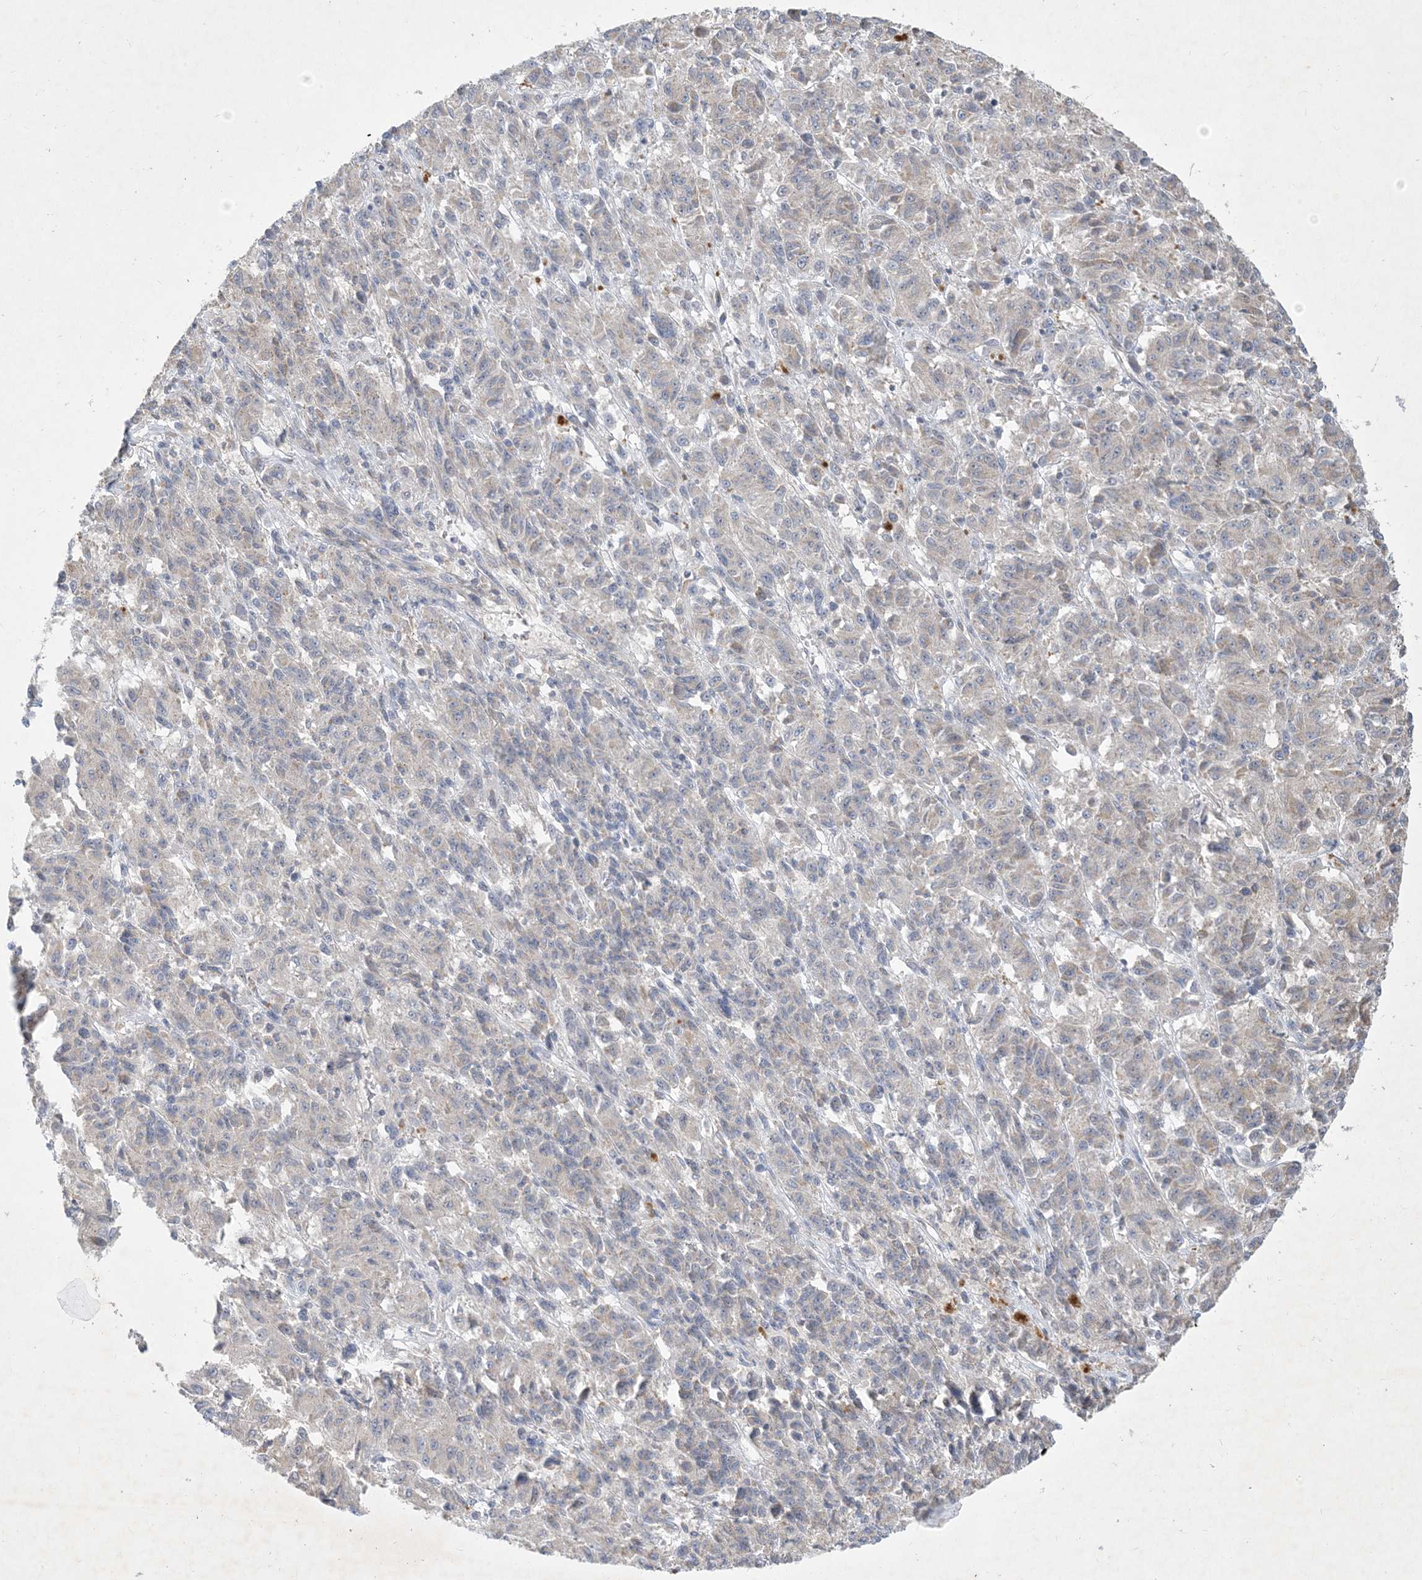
{"staining": {"intensity": "negative", "quantity": "none", "location": "none"}, "tissue": "melanoma", "cell_type": "Tumor cells", "image_type": "cancer", "snomed": [{"axis": "morphology", "description": "Malignant melanoma, Metastatic site"}, {"axis": "topography", "description": "Lung"}], "caption": "Immunohistochemical staining of human malignant melanoma (metastatic site) displays no significant expression in tumor cells.", "gene": "CCDC14", "patient": {"sex": "male", "age": 64}}